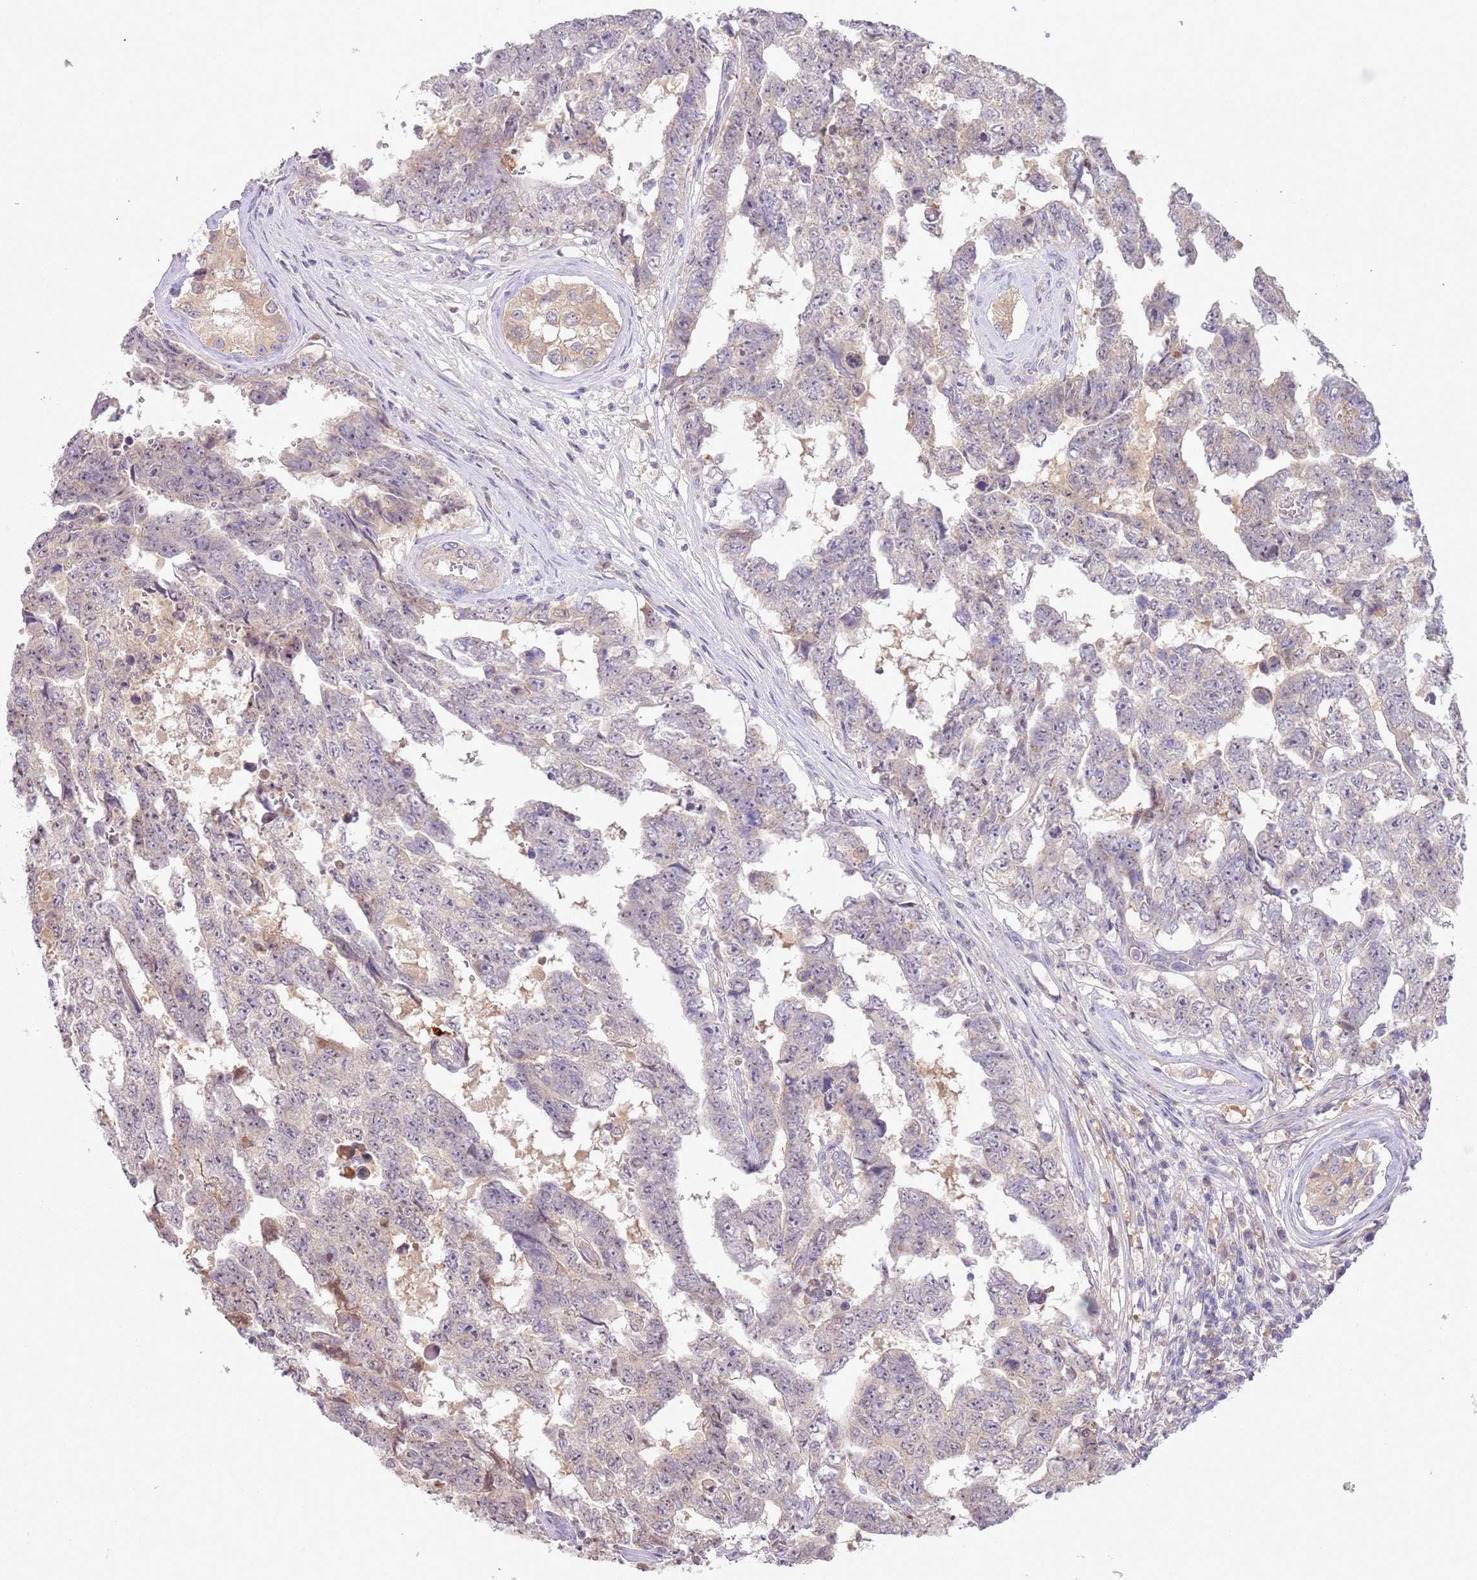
{"staining": {"intensity": "weak", "quantity": "<25%", "location": "cytoplasmic/membranous"}, "tissue": "testis cancer", "cell_type": "Tumor cells", "image_type": "cancer", "snomed": [{"axis": "morphology", "description": "Normal tissue, NOS"}, {"axis": "morphology", "description": "Carcinoma, Embryonal, NOS"}, {"axis": "topography", "description": "Testis"}, {"axis": "topography", "description": "Epididymis"}], "caption": "This is an immunohistochemistry image of human testis embryonal carcinoma. There is no staining in tumor cells.", "gene": "SKOR2", "patient": {"sex": "male", "age": 25}}